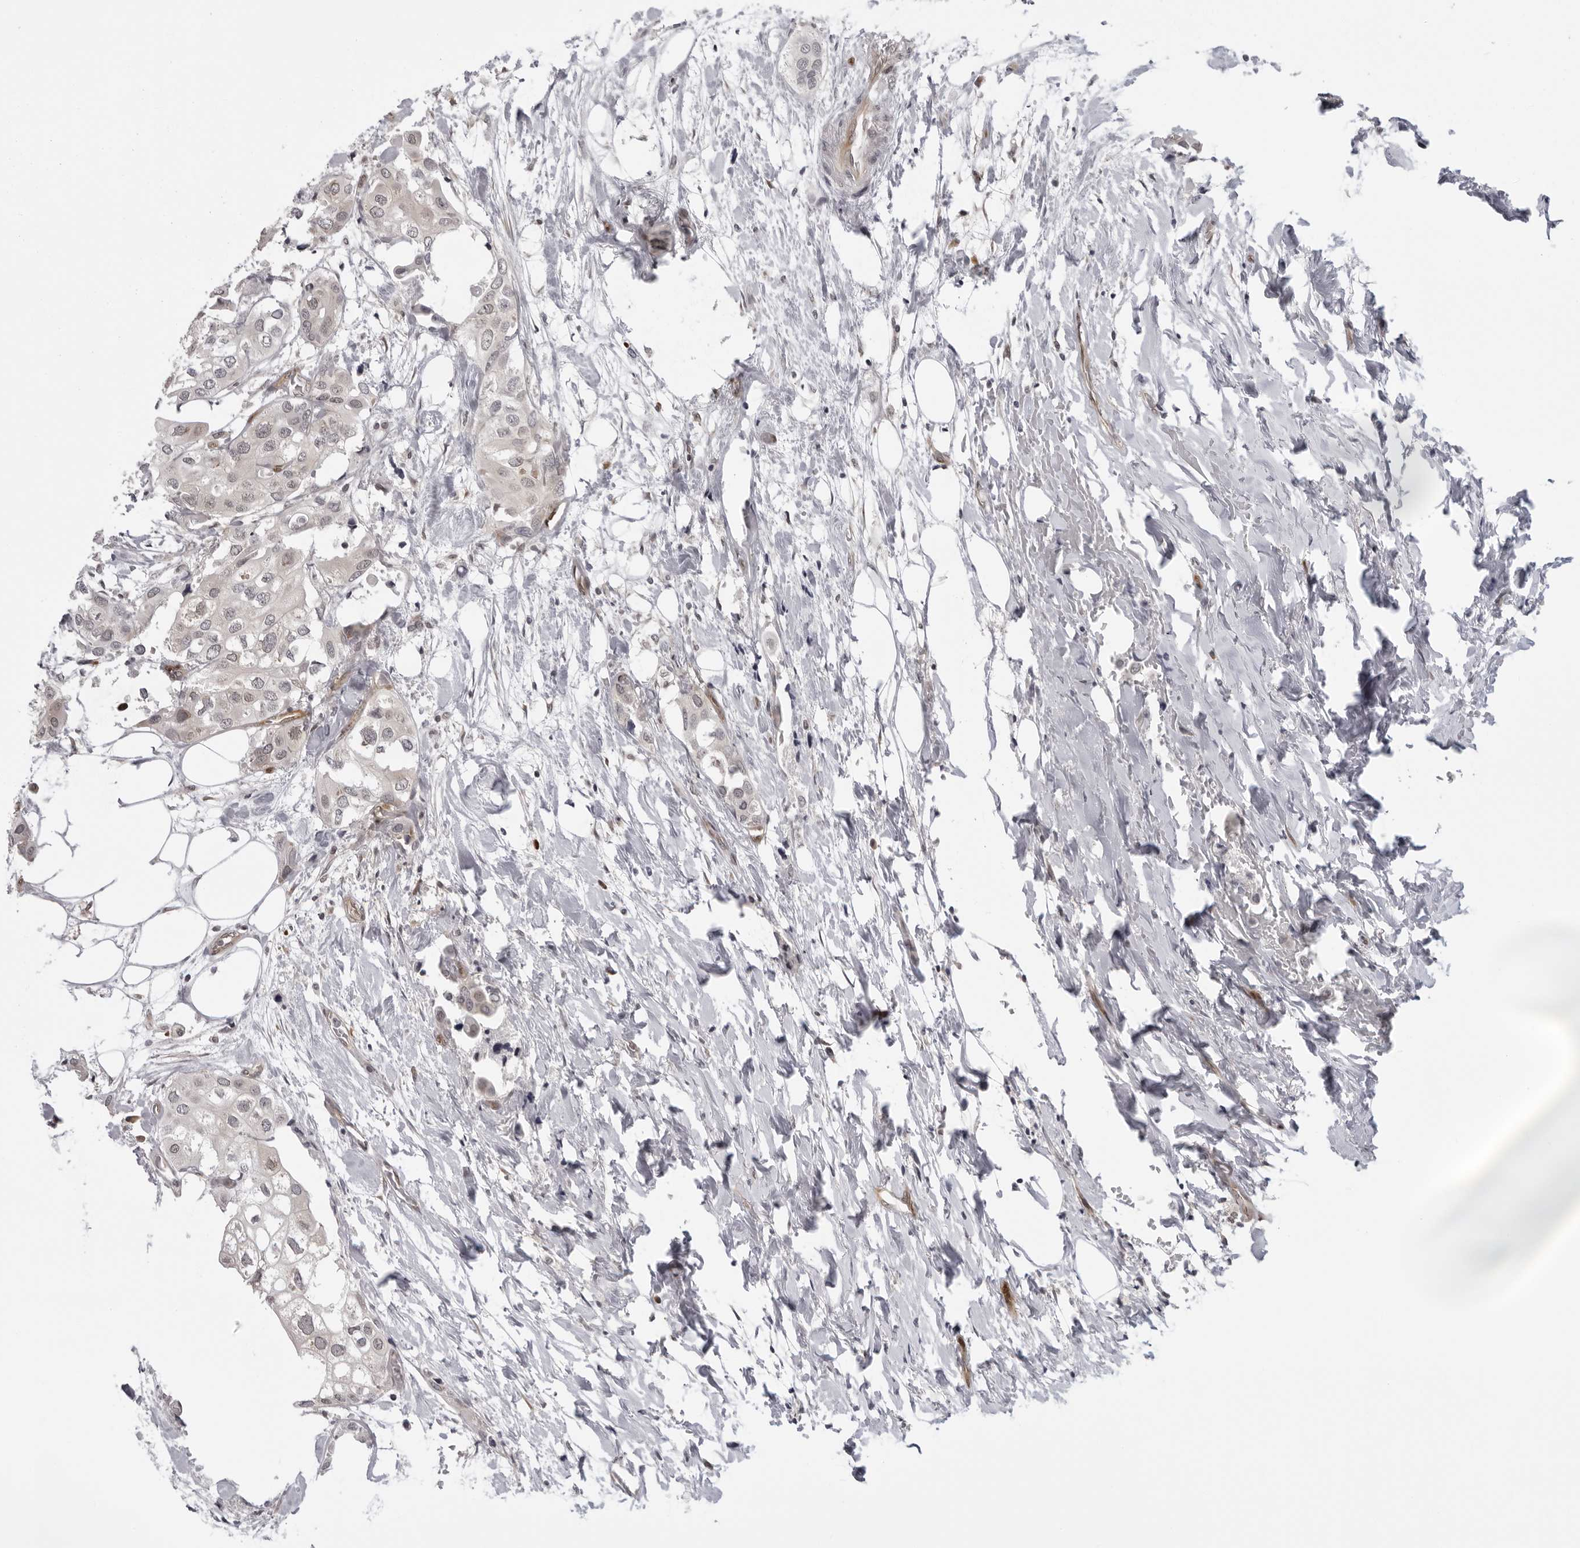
{"staining": {"intensity": "negative", "quantity": "none", "location": "none"}, "tissue": "urothelial cancer", "cell_type": "Tumor cells", "image_type": "cancer", "snomed": [{"axis": "morphology", "description": "Urothelial carcinoma, High grade"}, {"axis": "topography", "description": "Urinary bladder"}], "caption": "Urothelial cancer stained for a protein using immunohistochemistry (IHC) displays no positivity tumor cells.", "gene": "CASP7", "patient": {"sex": "male", "age": 64}}